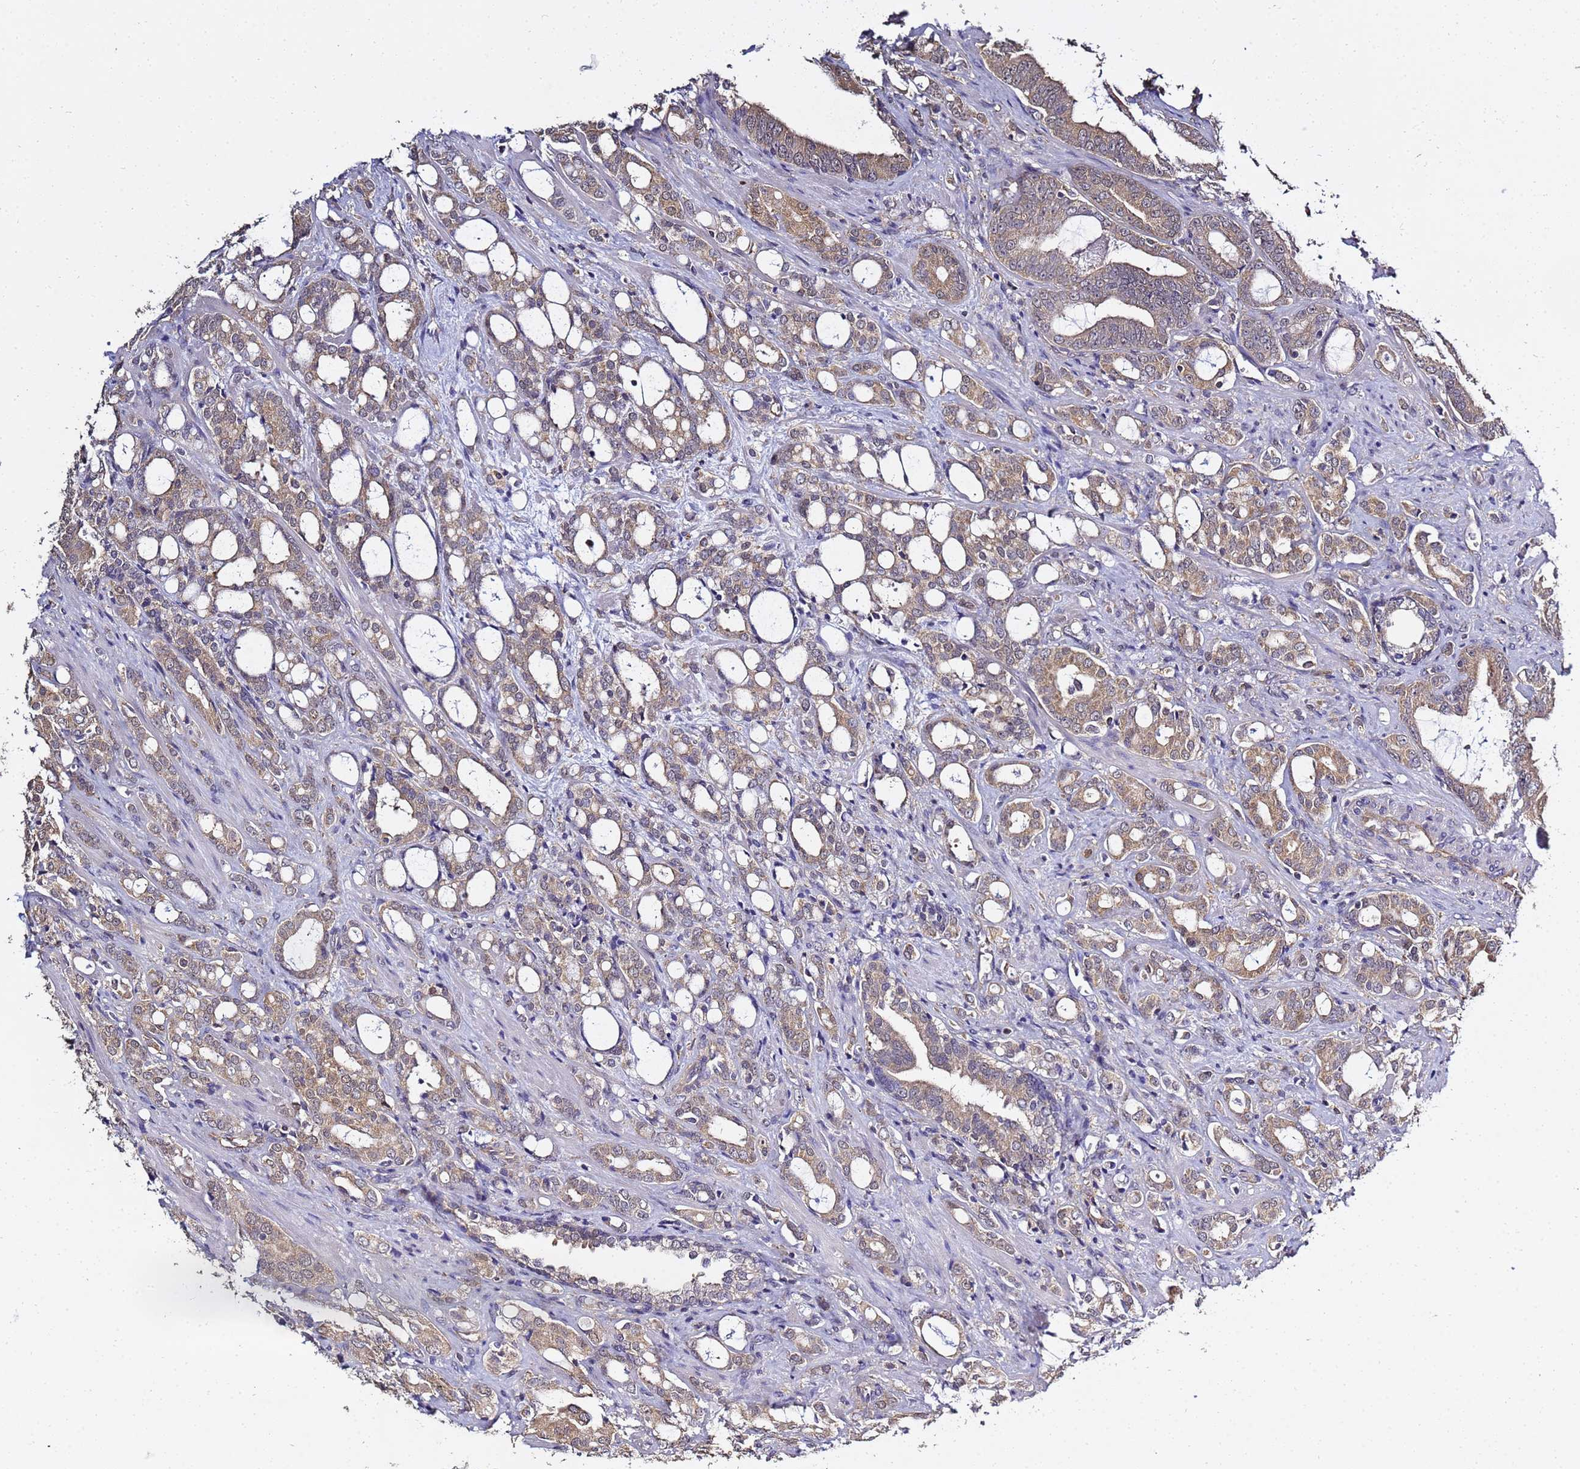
{"staining": {"intensity": "weak", "quantity": ">75%", "location": "cytoplasmic/membranous"}, "tissue": "prostate cancer", "cell_type": "Tumor cells", "image_type": "cancer", "snomed": [{"axis": "morphology", "description": "Adenocarcinoma, High grade"}, {"axis": "topography", "description": "Prostate"}], "caption": "Prostate cancer (high-grade adenocarcinoma) stained with a protein marker displays weak staining in tumor cells.", "gene": "ENOPH1", "patient": {"sex": "male", "age": 72}}